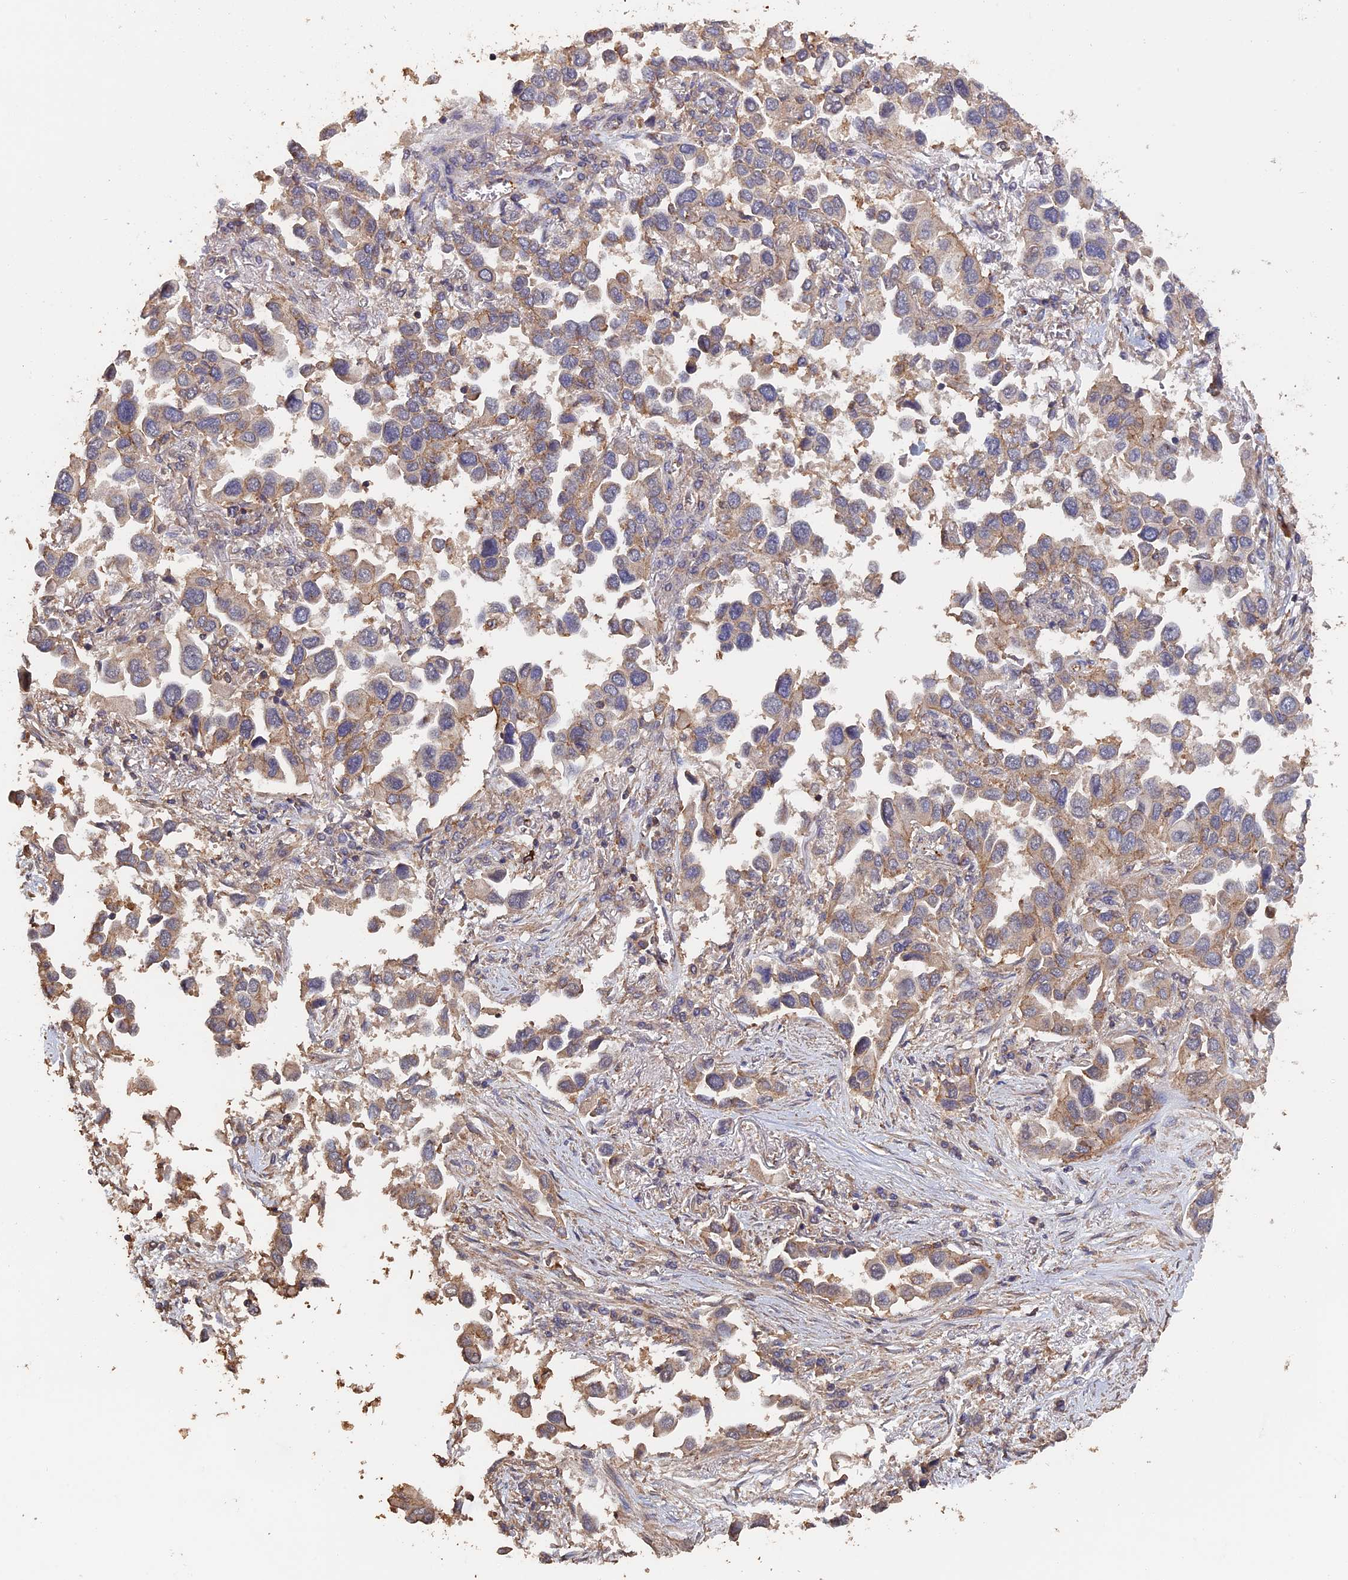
{"staining": {"intensity": "weak", "quantity": "25%-75%", "location": "cytoplasmic/membranous"}, "tissue": "lung cancer", "cell_type": "Tumor cells", "image_type": "cancer", "snomed": [{"axis": "morphology", "description": "Adenocarcinoma, NOS"}, {"axis": "topography", "description": "Lung"}], "caption": "Protein positivity by immunohistochemistry displays weak cytoplasmic/membranous positivity in approximately 25%-75% of tumor cells in lung adenocarcinoma.", "gene": "PIGQ", "patient": {"sex": "female", "age": 76}}